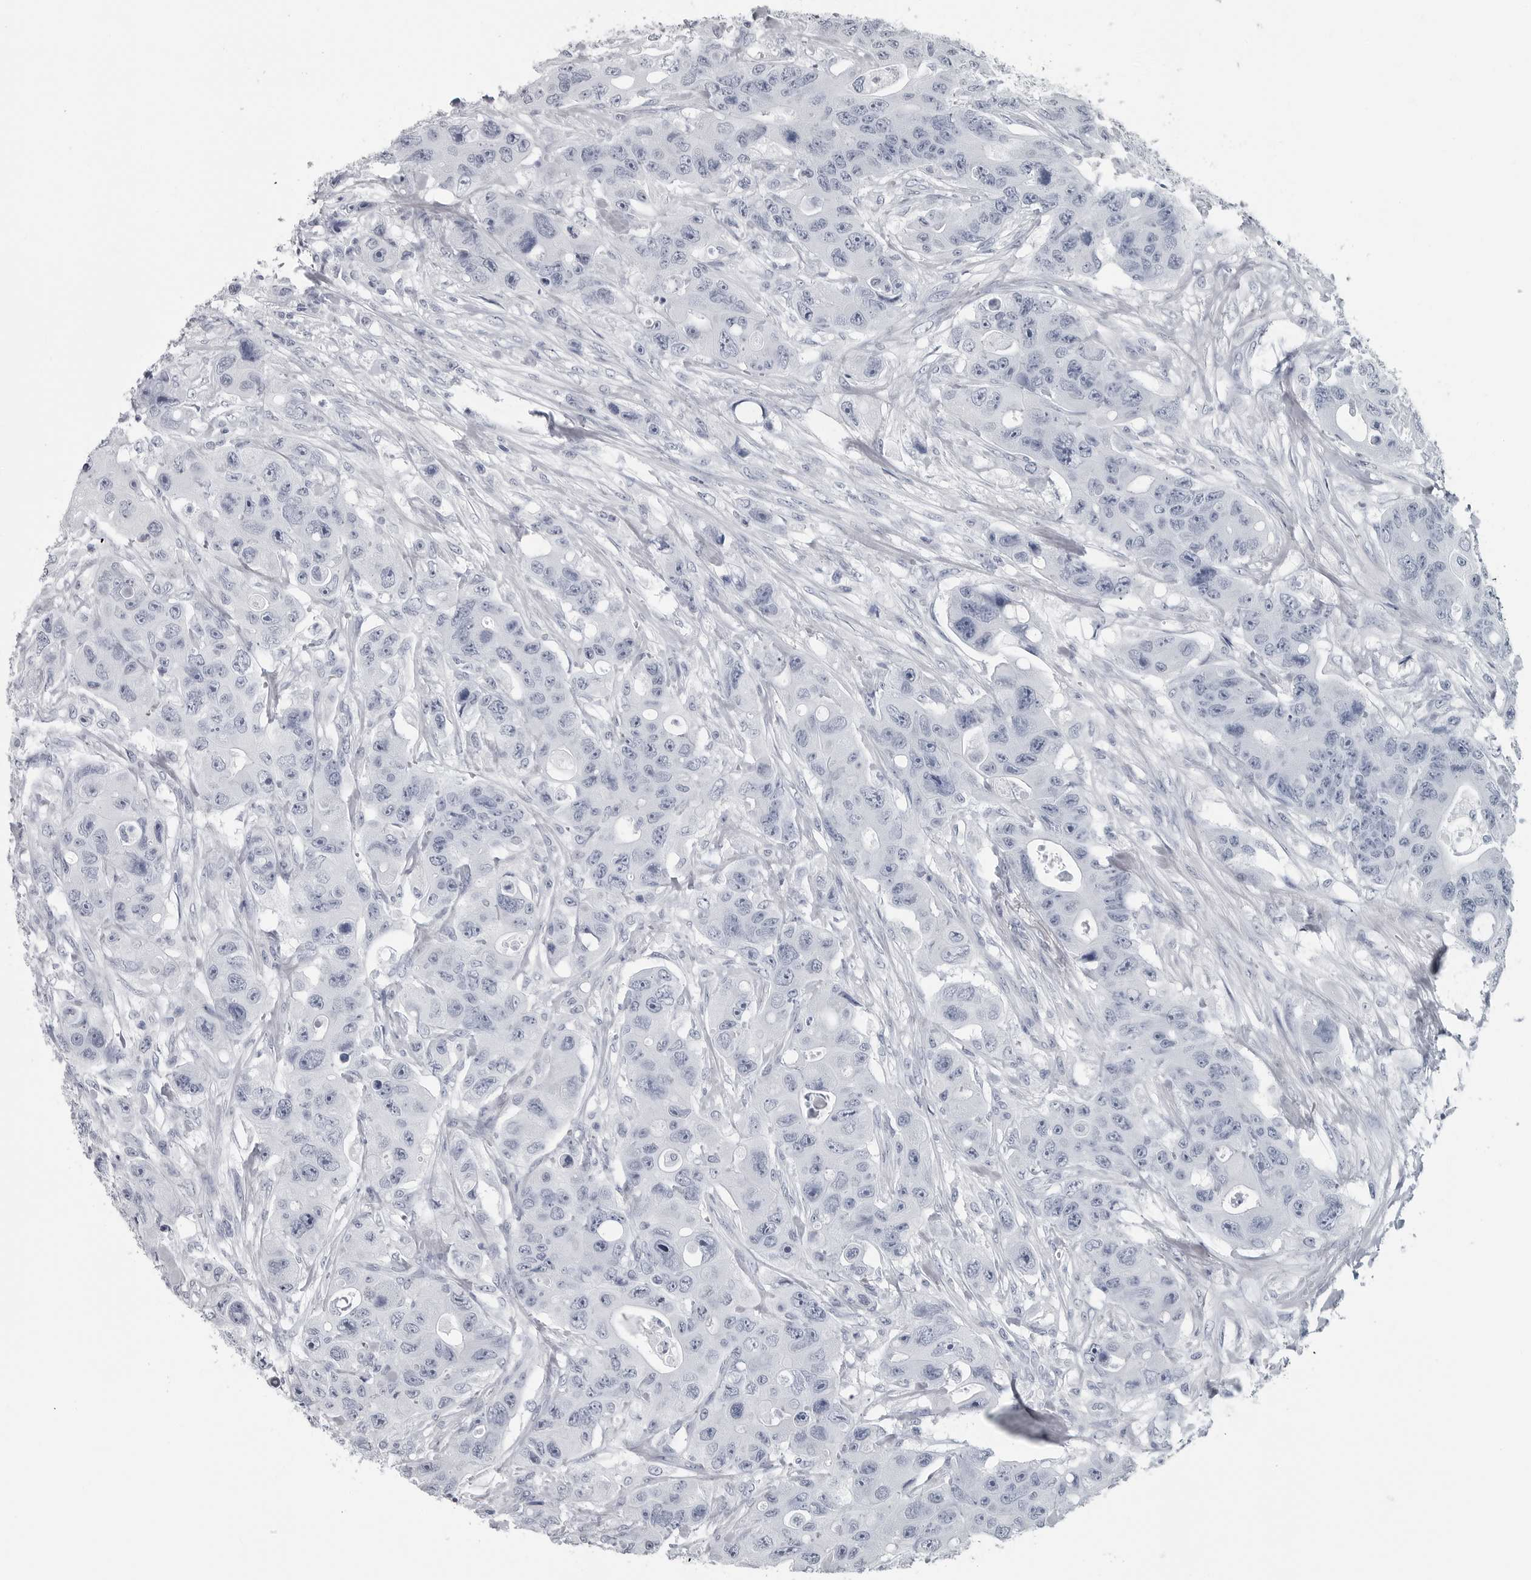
{"staining": {"intensity": "negative", "quantity": "none", "location": "none"}, "tissue": "colorectal cancer", "cell_type": "Tumor cells", "image_type": "cancer", "snomed": [{"axis": "morphology", "description": "Adenocarcinoma, NOS"}, {"axis": "topography", "description": "Colon"}], "caption": "Tumor cells are negative for protein expression in human adenocarcinoma (colorectal).", "gene": "AMPD1", "patient": {"sex": "female", "age": 46}}